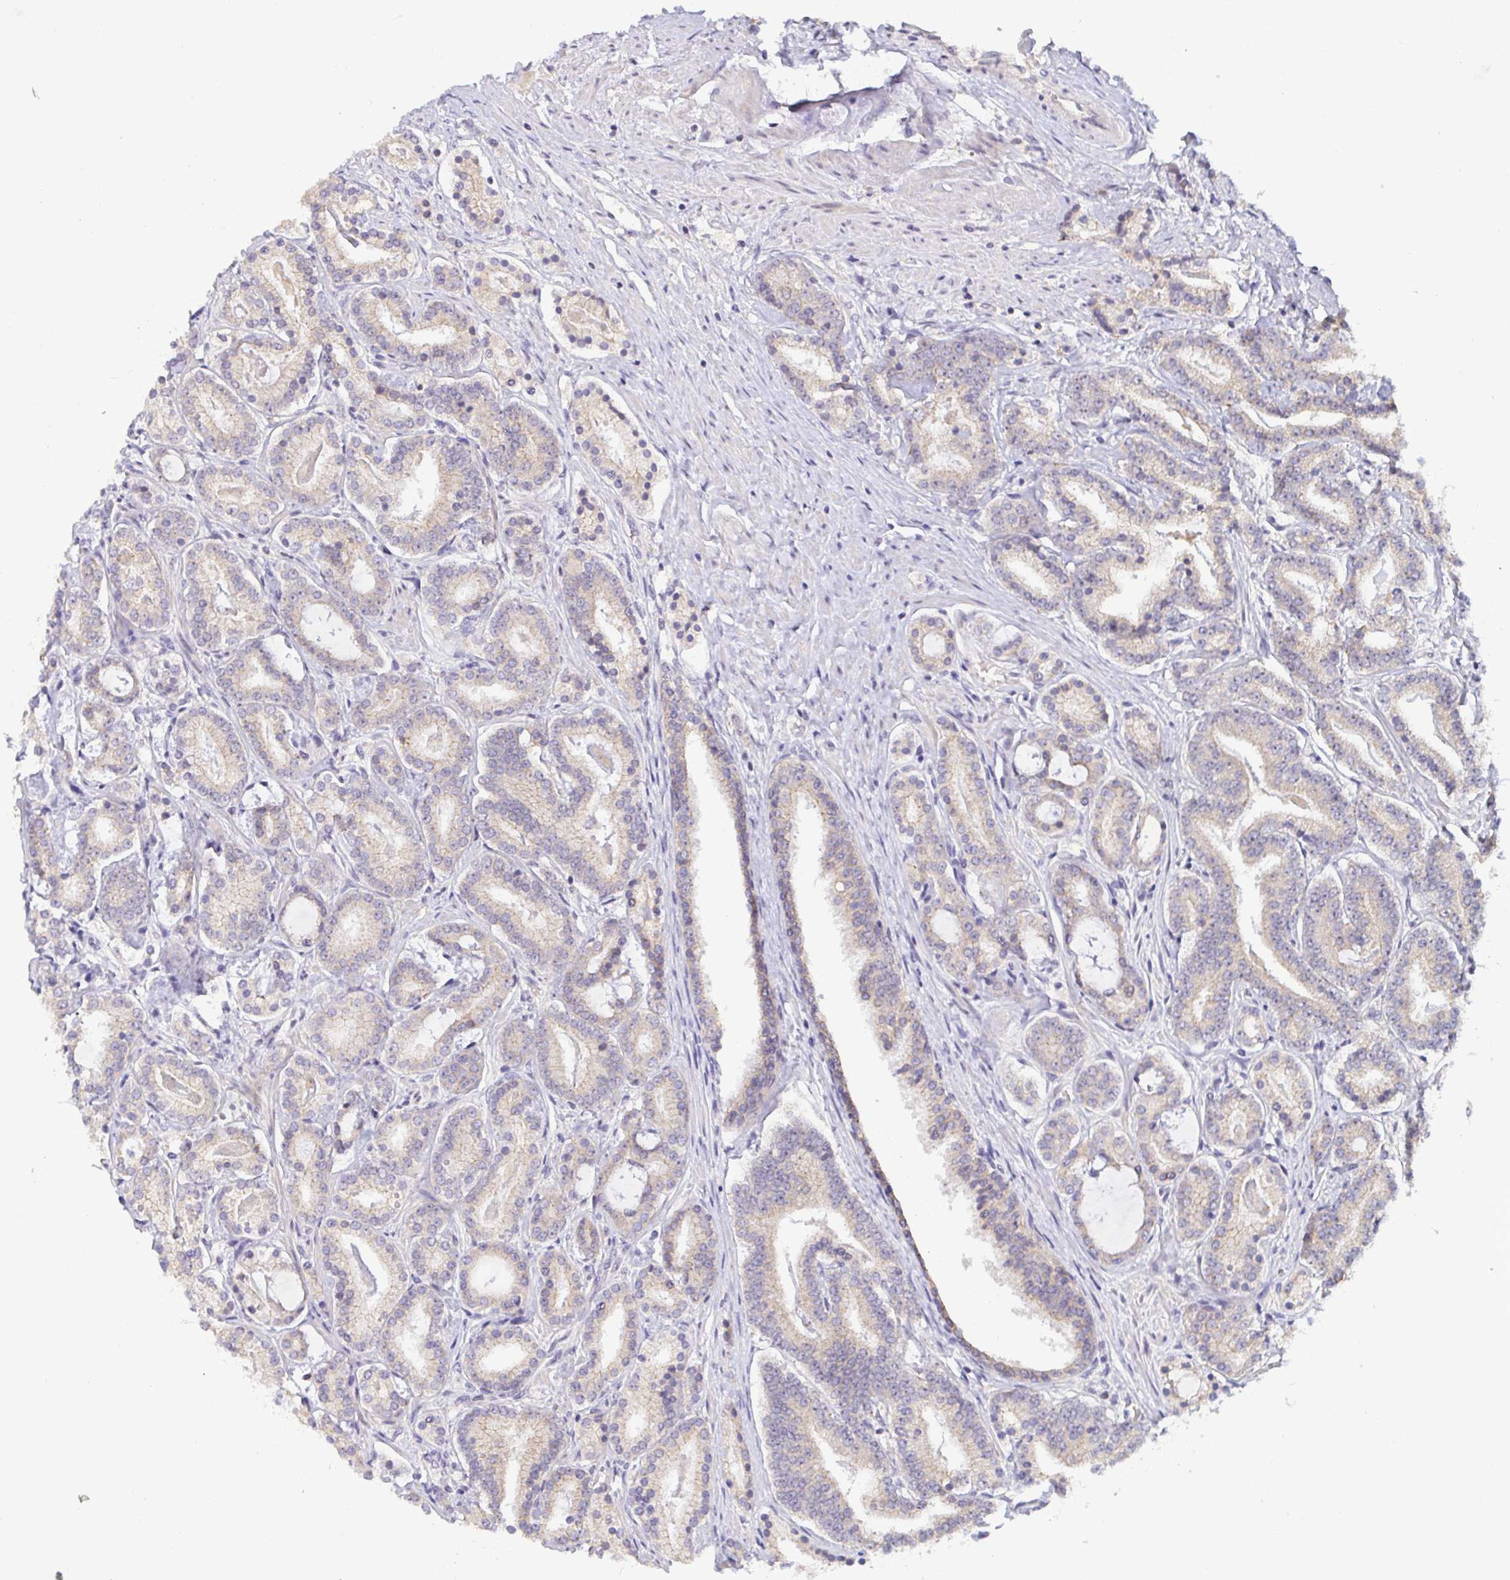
{"staining": {"intensity": "weak", "quantity": "<25%", "location": "cytoplasmic/membranous"}, "tissue": "prostate cancer", "cell_type": "Tumor cells", "image_type": "cancer", "snomed": [{"axis": "morphology", "description": "Adenocarcinoma, High grade"}, {"axis": "topography", "description": "Prostate"}], "caption": "Immunohistochemistry micrograph of neoplastic tissue: human prostate cancer stained with DAB demonstrates no significant protein positivity in tumor cells.", "gene": "GSTM1", "patient": {"sex": "male", "age": 63}}